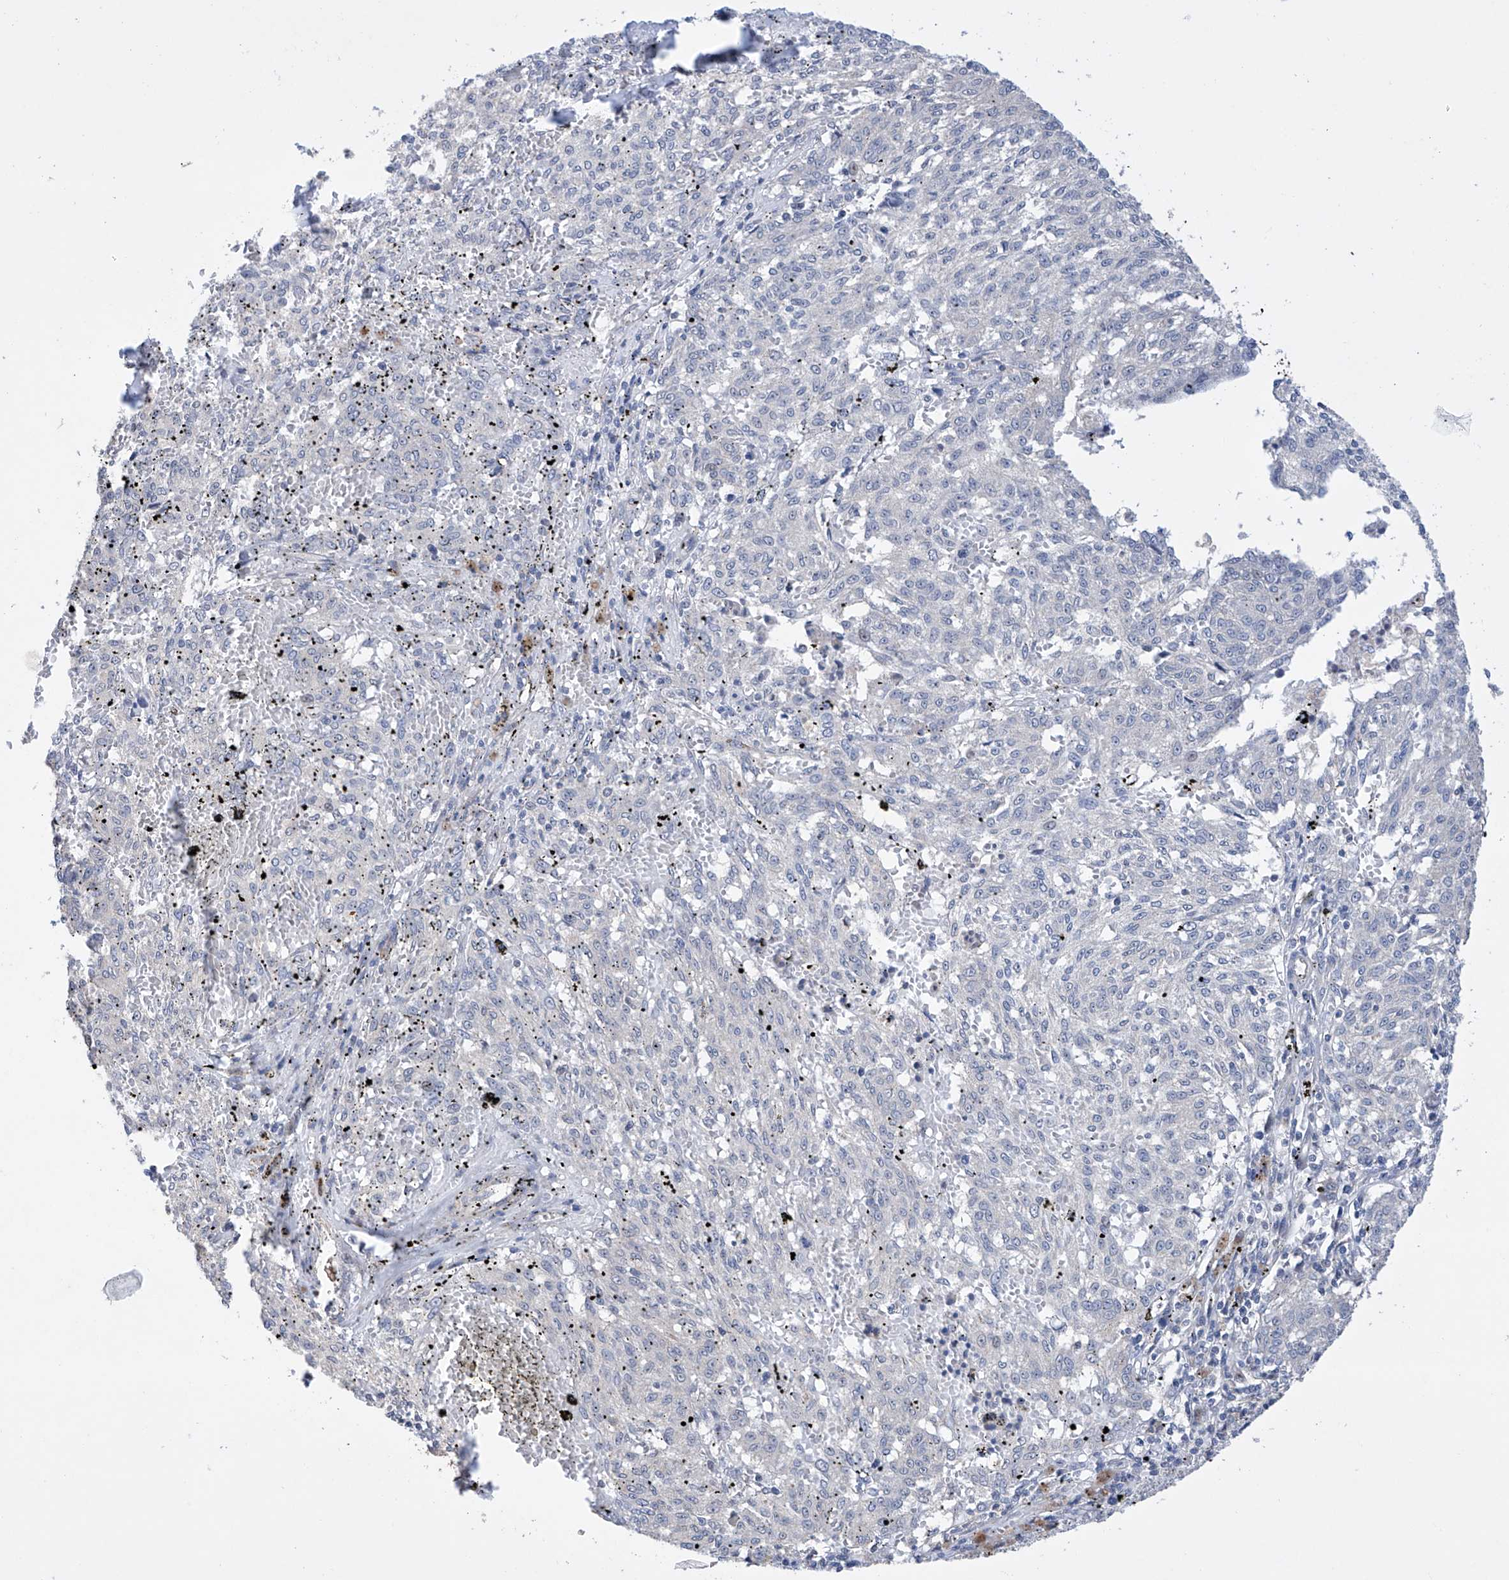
{"staining": {"intensity": "negative", "quantity": "none", "location": "none"}, "tissue": "melanoma", "cell_type": "Tumor cells", "image_type": "cancer", "snomed": [{"axis": "morphology", "description": "Malignant melanoma, NOS"}, {"axis": "topography", "description": "Skin"}], "caption": "Melanoma was stained to show a protein in brown. There is no significant staining in tumor cells.", "gene": "AFG1L", "patient": {"sex": "female", "age": 72}}